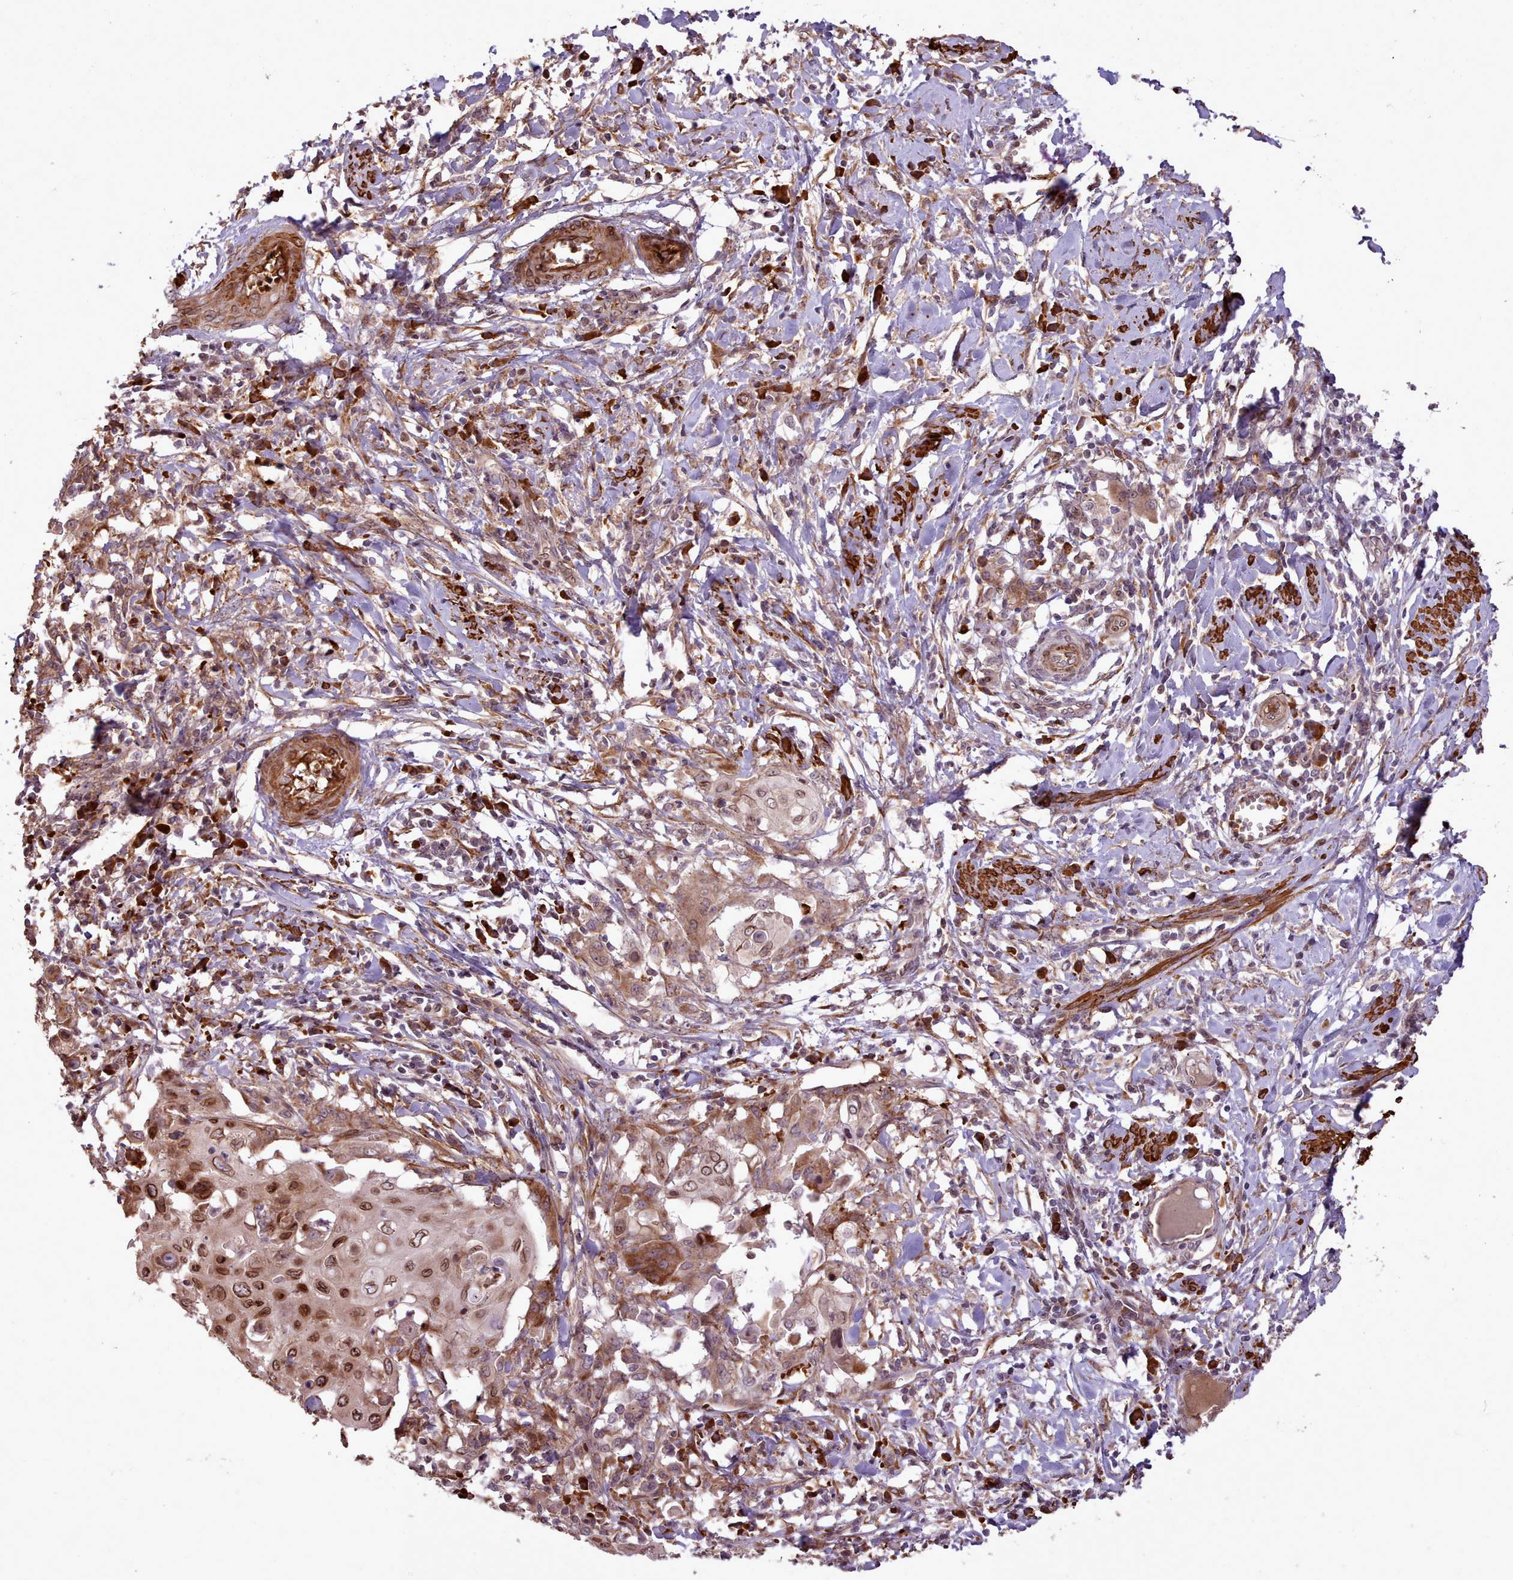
{"staining": {"intensity": "moderate", "quantity": ">75%", "location": "cytoplasmic/membranous,nuclear"}, "tissue": "cervical cancer", "cell_type": "Tumor cells", "image_type": "cancer", "snomed": [{"axis": "morphology", "description": "Squamous cell carcinoma, NOS"}, {"axis": "topography", "description": "Cervix"}], "caption": "Immunohistochemical staining of human cervical cancer (squamous cell carcinoma) demonstrates medium levels of moderate cytoplasmic/membranous and nuclear expression in about >75% of tumor cells.", "gene": "CABP1", "patient": {"sex": "female", "age": 39}}